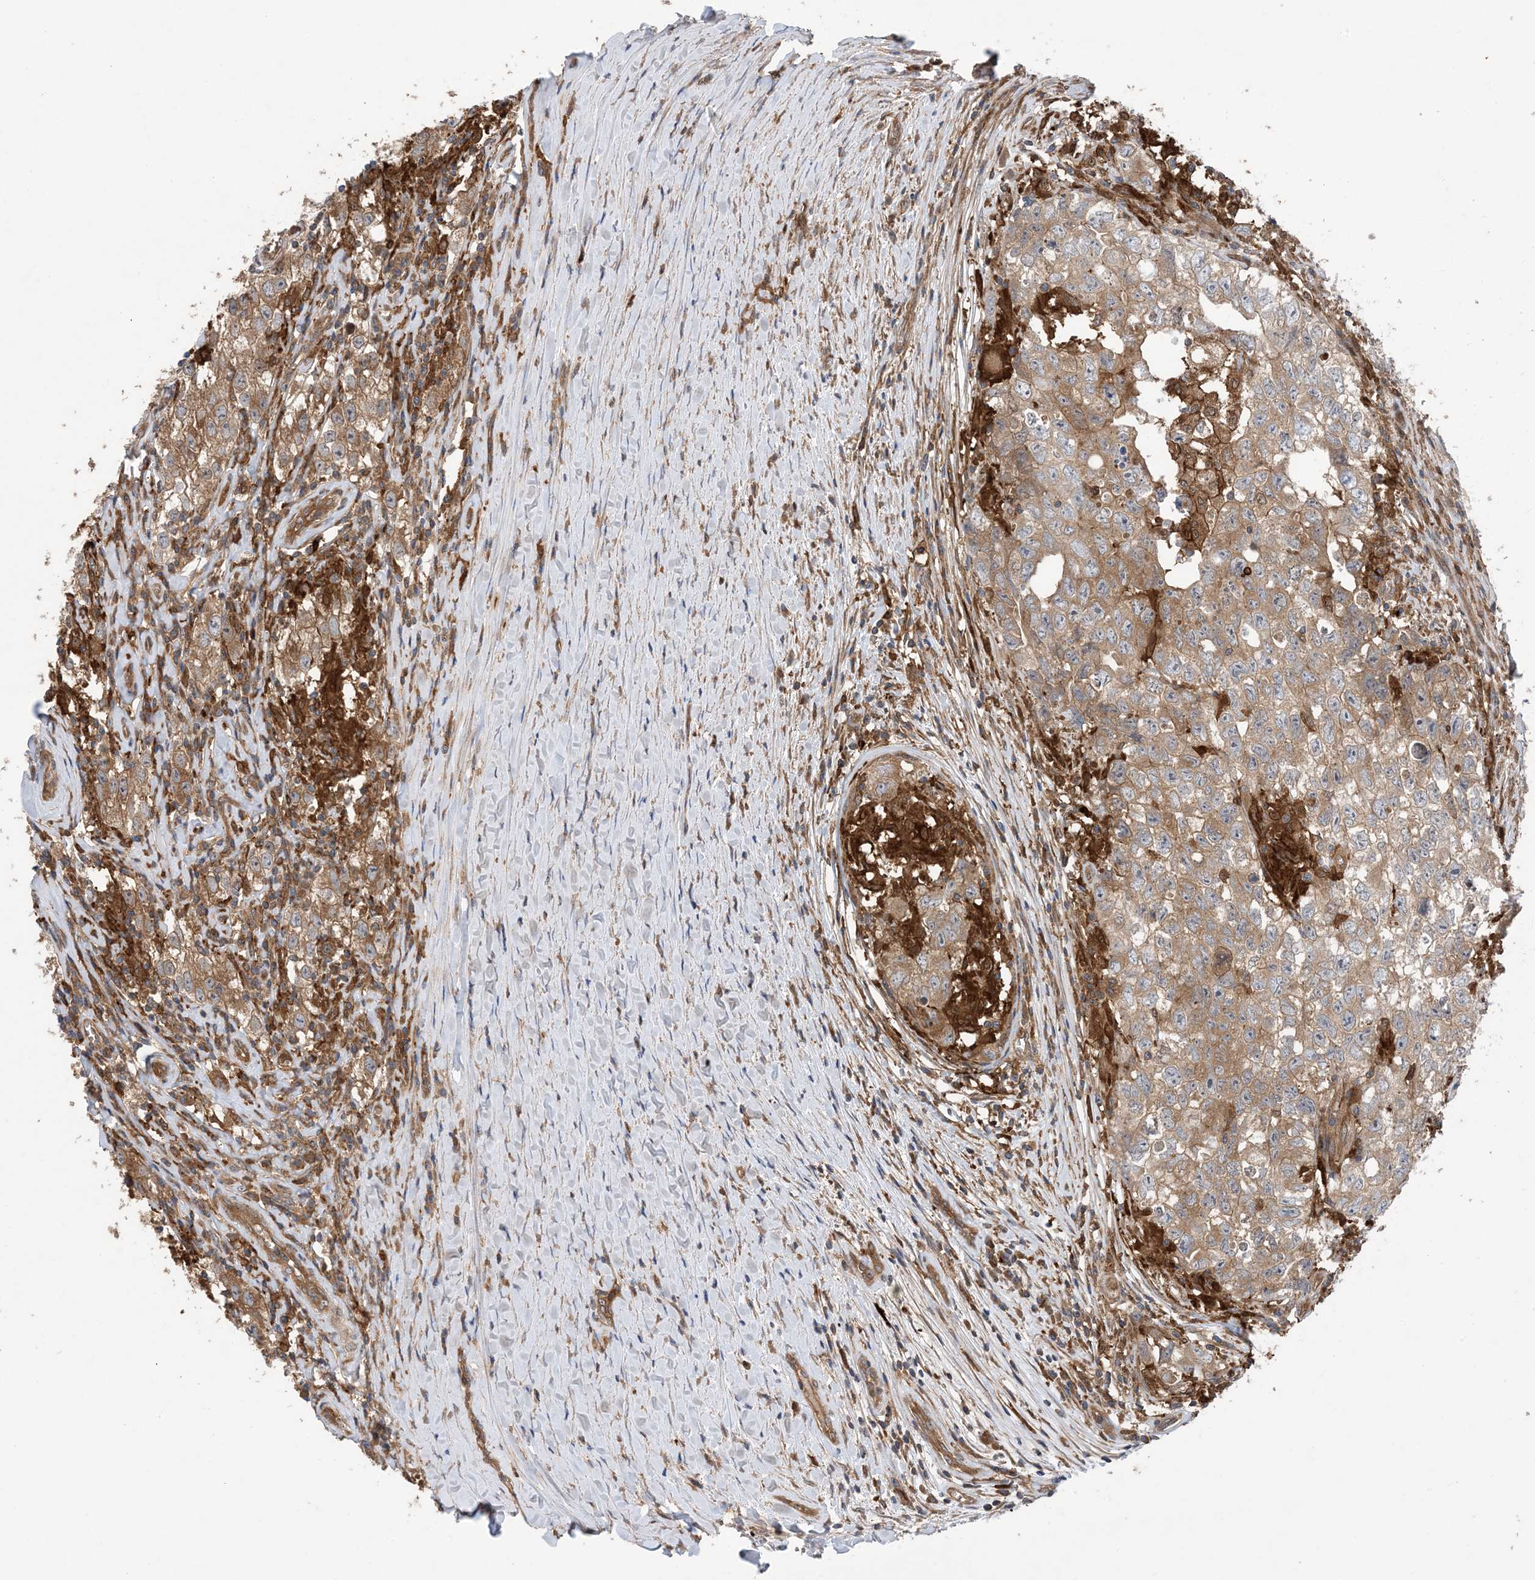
{"staining": {"intensity": "moderate", "quantity": "<25%", "location": "cytoplasmic/membranous"}, "tissue": "testis cancer", "cell_type": "Tumor cells", "image_type": "cancer", "snomed": [{"axis": "morphology", "description": "Seminoma, NOS"}, {"axis": "morphology", "description": "Carcinoma, Embryonal, NOS"}, {"axis": "topography", "description": "Testis"}], "caption": "About <25% of tumor cells in human testis seminoma exhibit moderate cytoplasmic/membranous protein positivity as visualized by brown immunohistochemical staining.", "gene": "HS1BP3", "patient": {"sex": "male", "age": 43}}